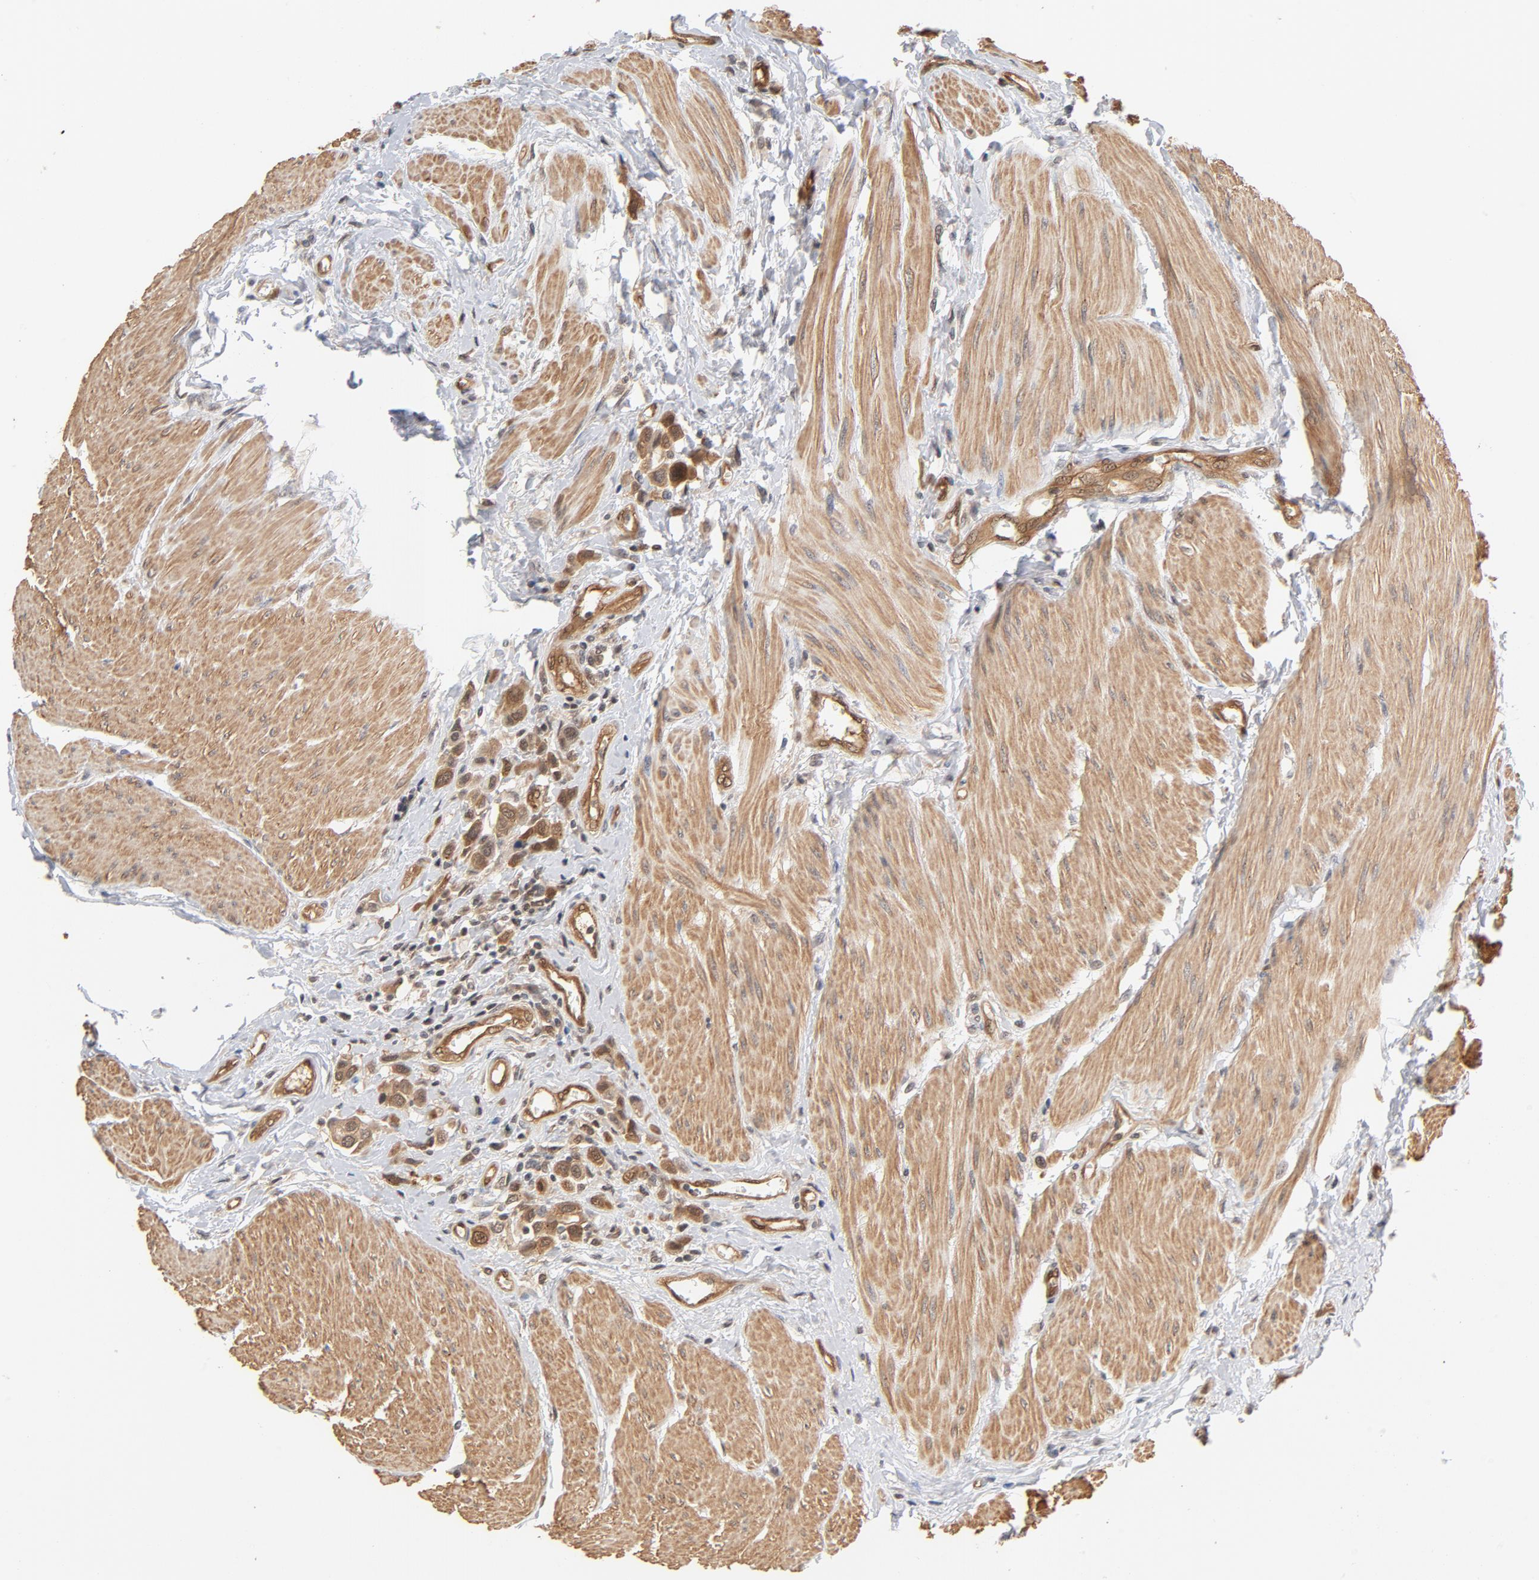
{"staining": {"intensity": "moderate", "quantity": ">75%", "location": "cytoplasmic/membranous,nuclear"}, "tissue": "urothelial cancer", "cell_type": "Tumor cells", "image_type": "cancer", "snomed": [{"axis": "morphology", "description": "Urothelial carcinoma, High grade"}, {"axis": "topography", "description": "Urinary bladder"}], "caption": "An immunohistochemistry image of tumor tissue is shown. Protein staining in brown shows moderate cytoplasmic/membranous and nuclear positivity in urothelial carcinoma (high-grade) within tumor cells.", "gene": "CDC37", "patient": {"sex": "male", "age": 50}}